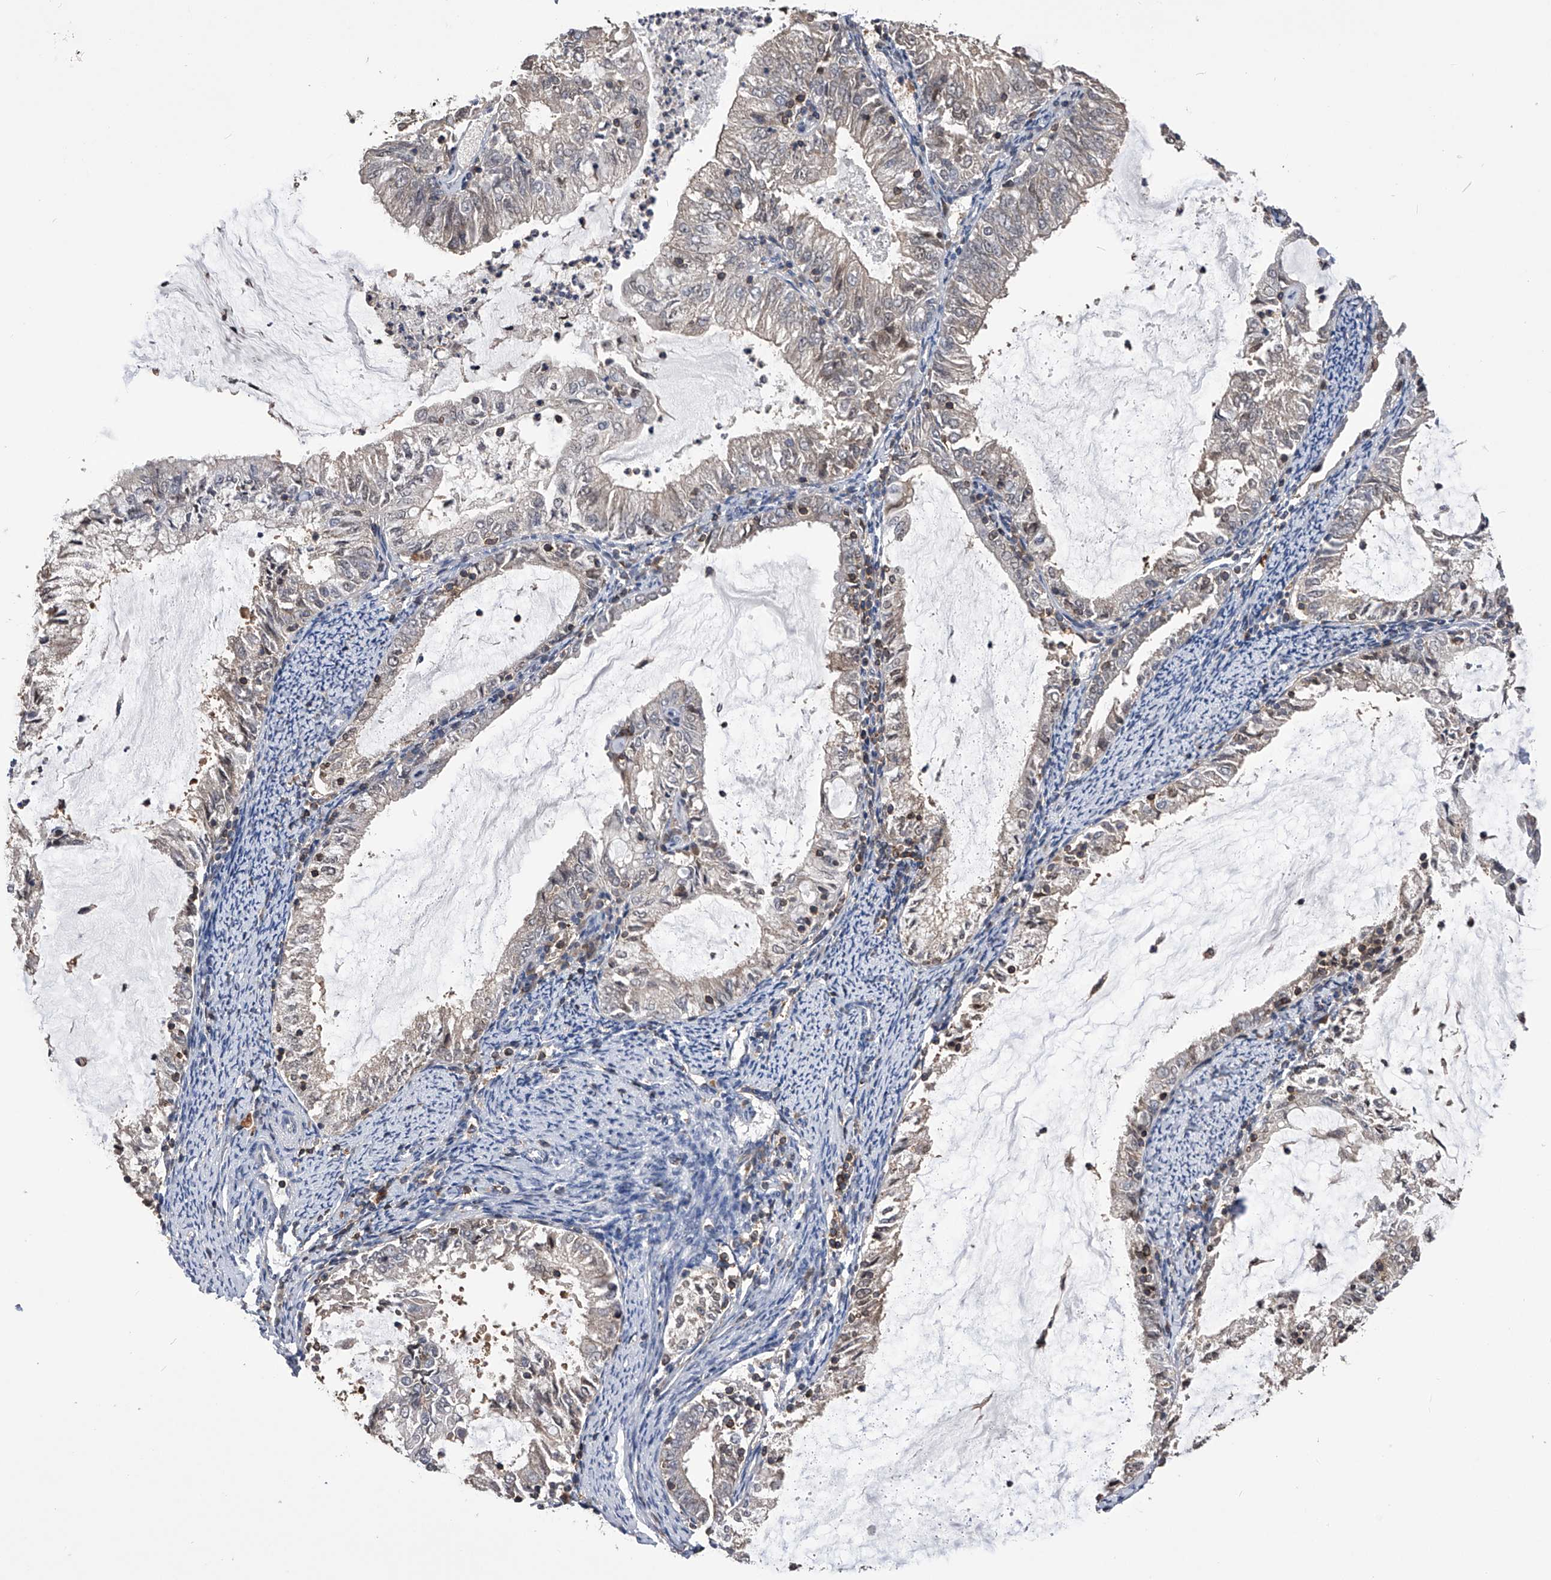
{"staining": {"intensity": "negative", "quantity": "none", "location": "none"}, "tissue": "endometrial cancer", "cell_type": "Tumor cells", "image_type": "cancer", "snomed": [{"axis": "morphology", "description": "Adenocarcinoma, NOS"}, {"axis": "topography", "description": "Endometrium"}], "caption": "Tumor cells show no significant protein expression in adenocarcinoma (endometrial).", "gene": "PAN3", "patient": {"sex": "female", "age": 57}}